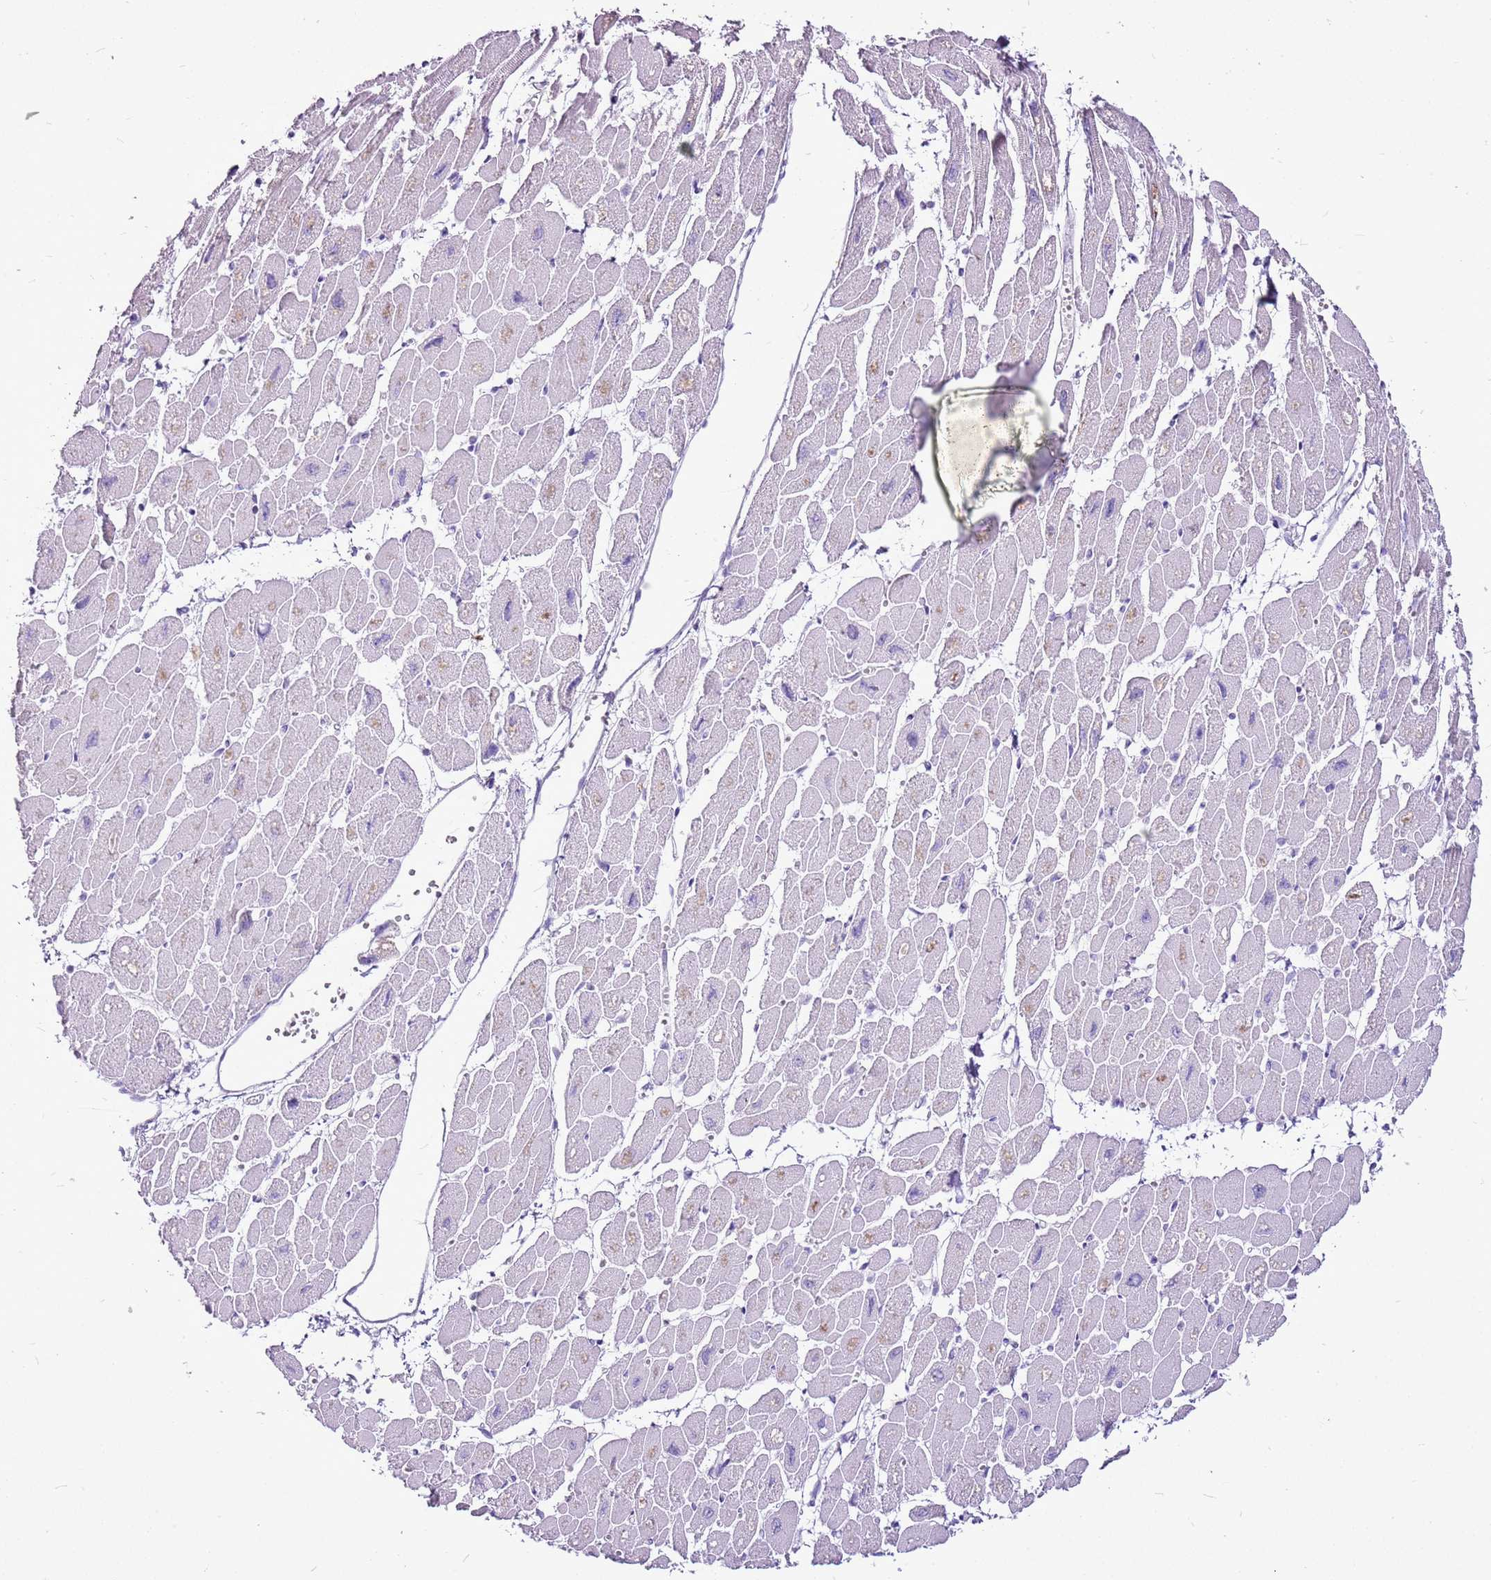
{"staining": {"intensity": "negative", "quantity": "none", "location": "none"}, "tissue": "heart muscle", "cell_type": "Cardiomyocytes", "image_type": "normal", "snomed": [{"axis": "morphology", "description": "Normal tissue, NOS"}, {"axis": "topography", "description": "Heart"}], "caption": "A high-resolution photomicrograph shows immunohistochemistry staining of normal heart muscle, which exhibits no significant positivity in cardiomyocytes.", "gene": "CNFN", "patient": {"sex": "female", "age": 54}}